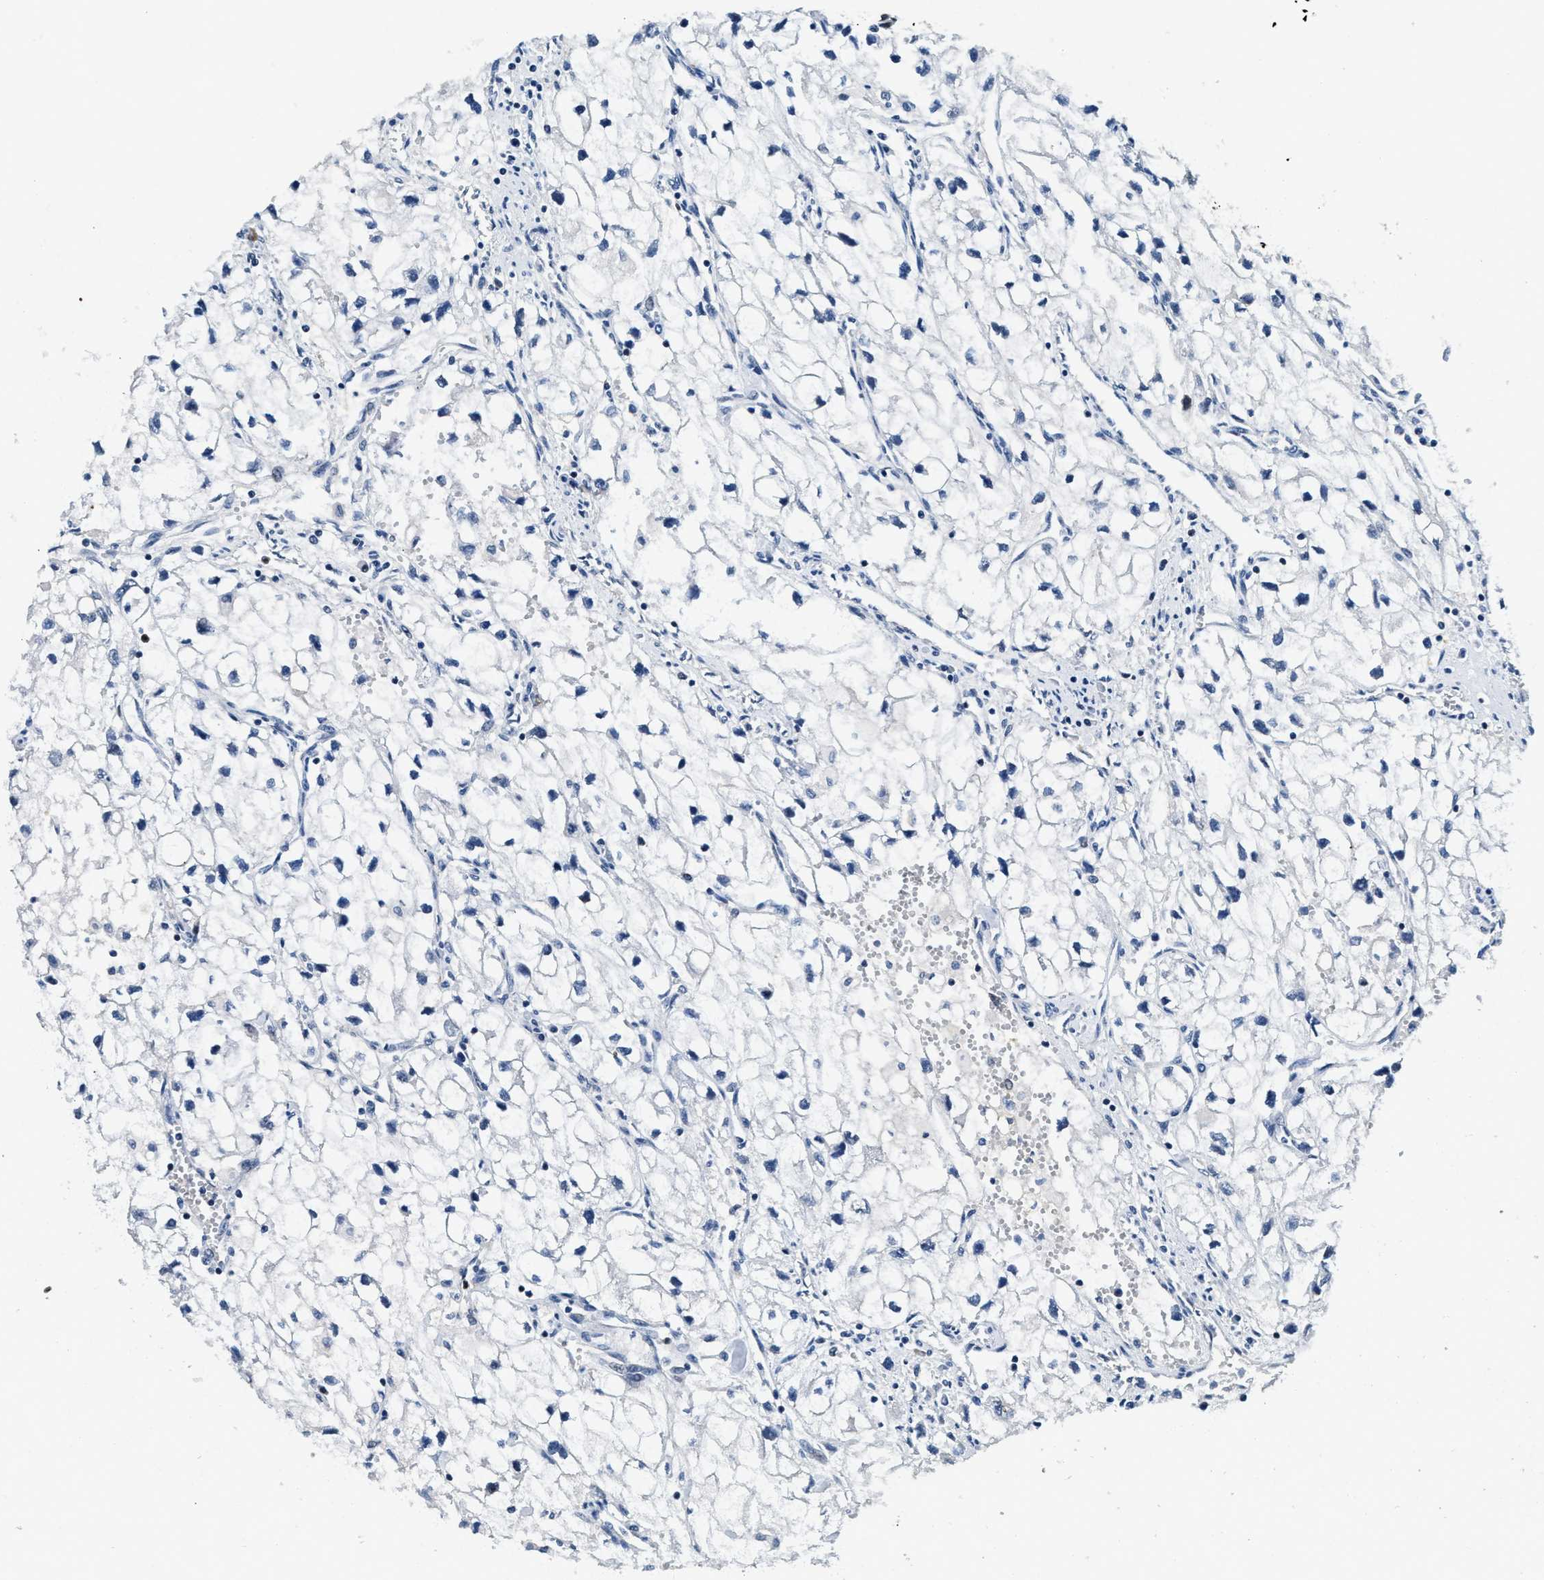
{"staining": {"intensity": "negative", "quantity": "none", "location": "none"}, "tissue": "renal cancer", "cell_type": "Tumor cells", "image_type": "cancer", "snomed": [{"axis": "morphology", "description": "Adenocarcinoma, NOS"}, {"axis": "topography", "description": "Kidney"}], "caption": "Immunohistochemistry photomicrograph of human adenocarcinoma (renal) stained for a protein (brown), which demonstrates no staining in tumor cells.", "gene": "ZC3HC1", "patient": {"sex": "female", "age": 70}}